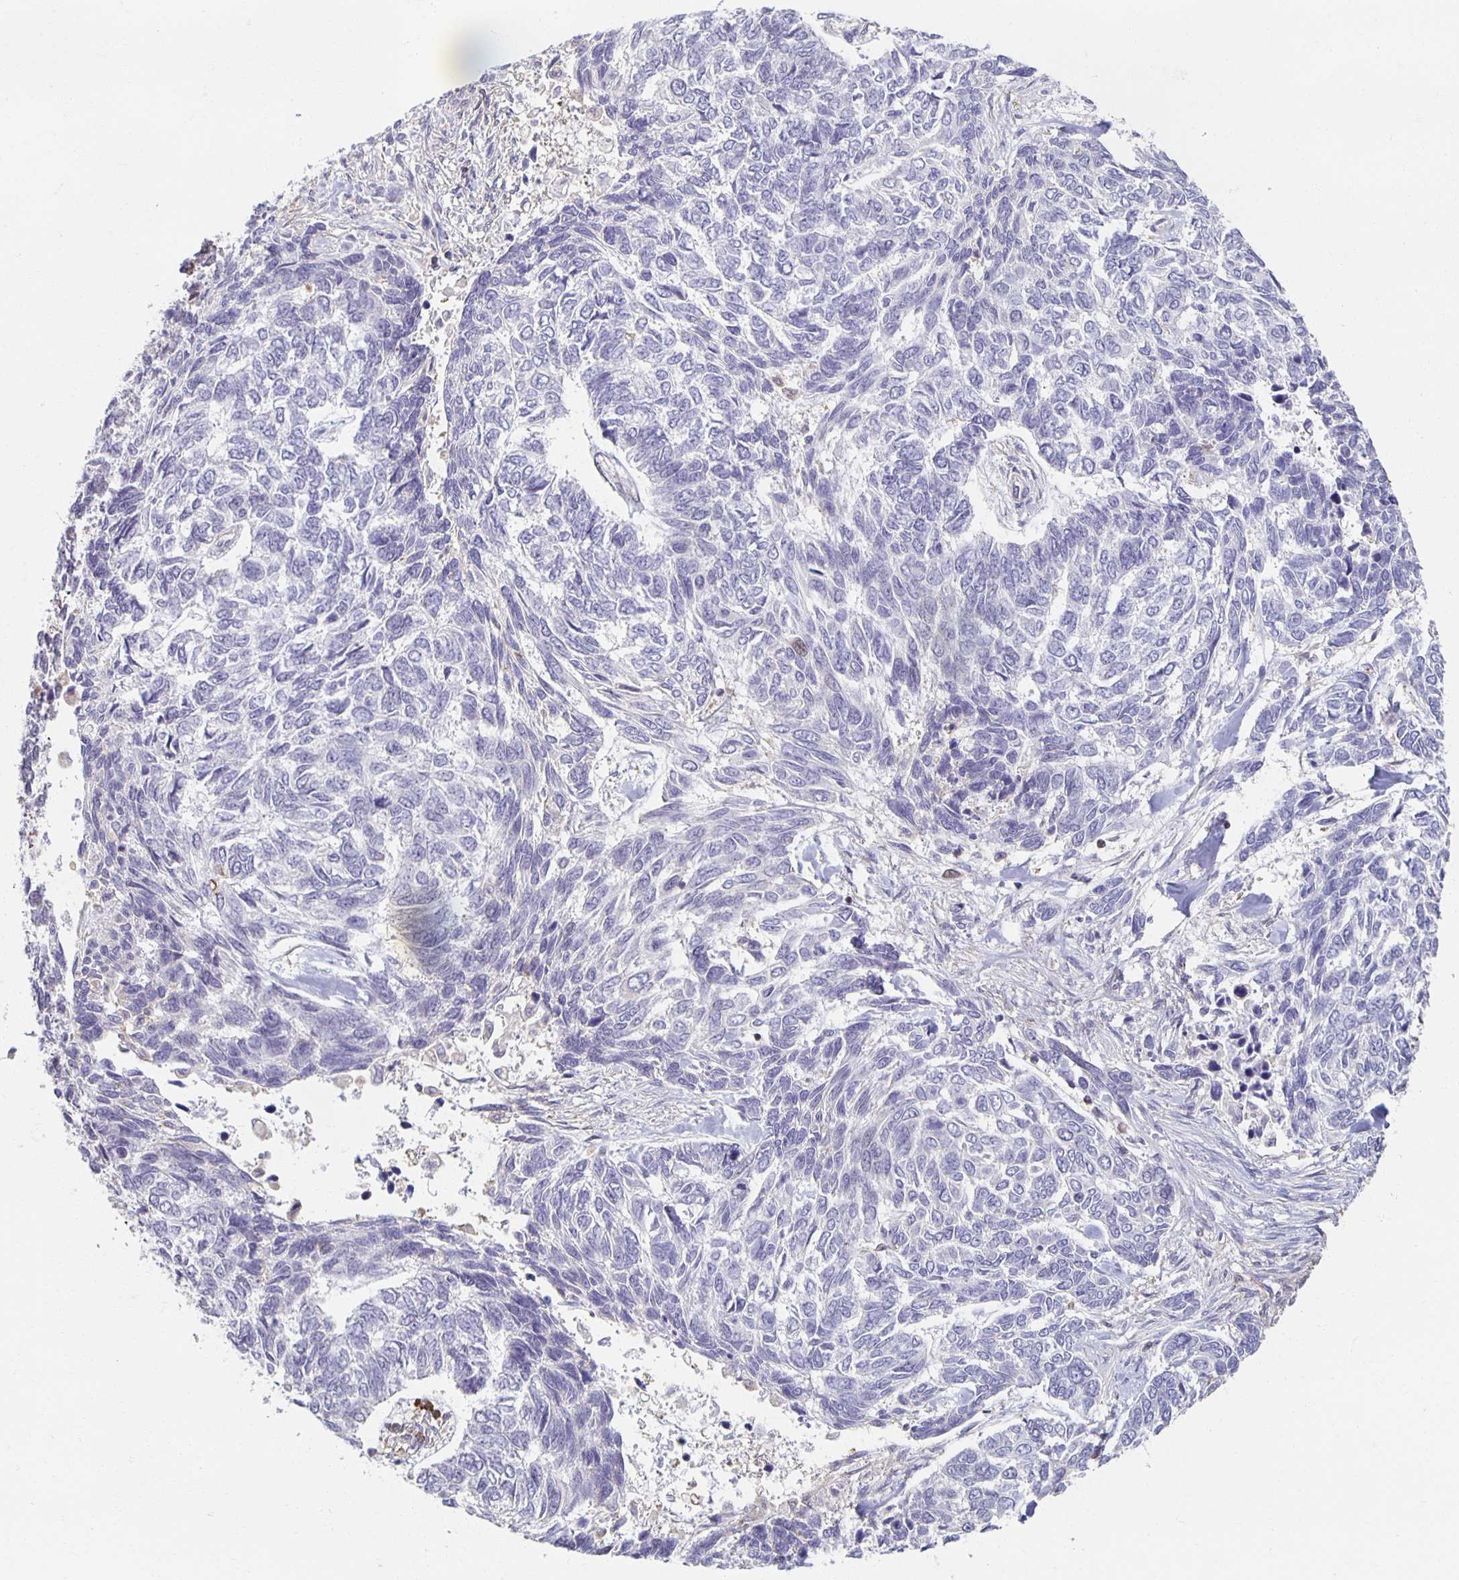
{"staining": {"intensity": "negative", "quantity": "none", "location": "none"}, "tissue": "skin cancer", "cell_type": "Tumor cells", "image_type": "cancer", "snomed": [{"axis": "morphology", "description": "Basal cell carcinoma"}, {"axis": "topography", "description": "Skin"}], "caption": "This is a photomicrograph of IHC staining of skin cancer, which shows no staining in tumor cells.", "gene": "ZNF692", "patient": {"sex": "female", "age": 65}}